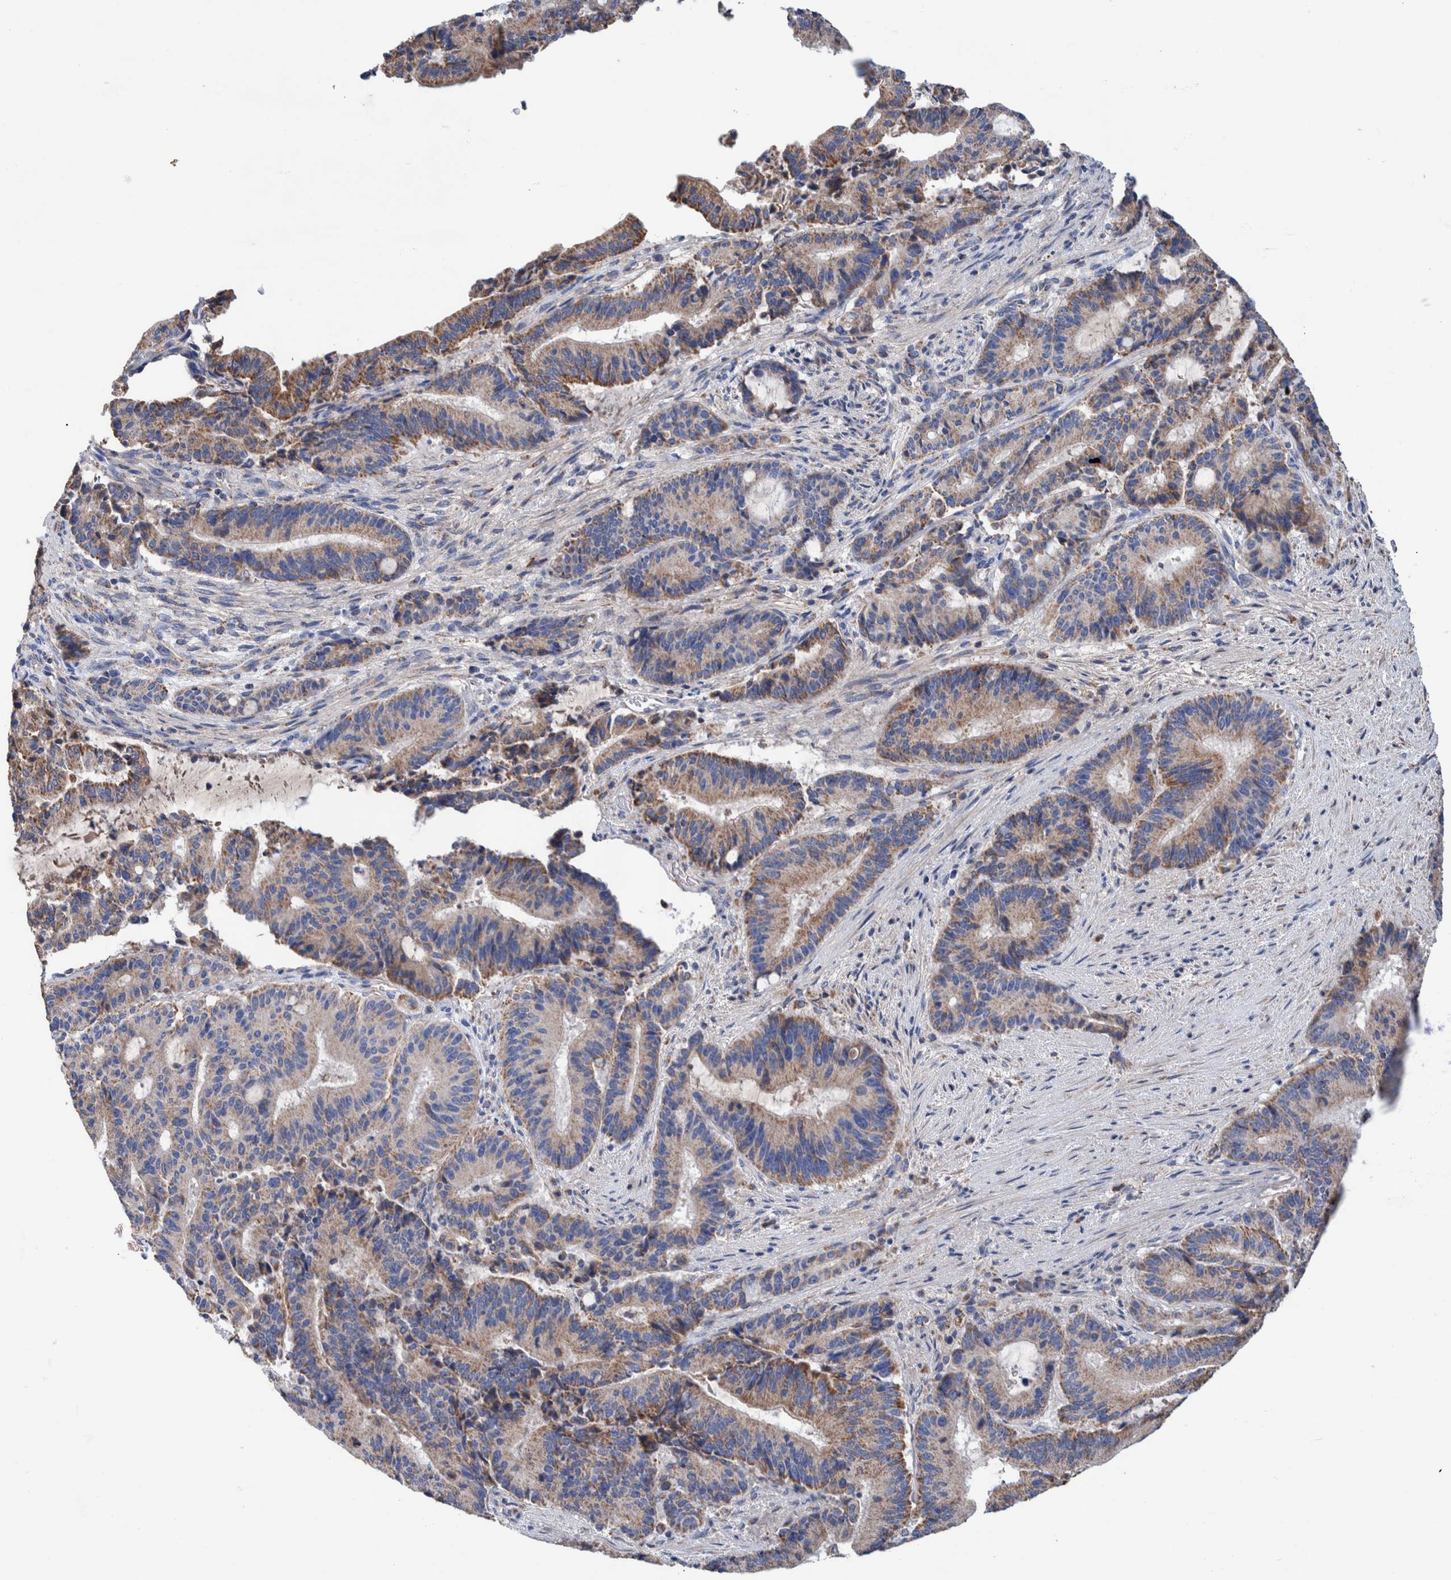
{"staining": {"intensity": "moderate", "quantity": ">75%", "location": "cytoplasmic/membranous"}, "tissue": "liver cancer", "cell_type": "Tumor cells", "image_type": "cancer", "snomed": [{"axis": "morphology", "description": "Normal tissue, NOS"}, {"axis": "morphology", "description": "Cholangiocarcinoma"}, {"axis": "topography", "description": "Liver"}, {"axis": "topography", "description": "Peripheral nerve tissue"}], "caption": "Human liver cancer stained with a brown dye reveals moderate cytoplasmic/membranous positive positivity in approximately >75% of tumor cells.", "gene": "DECR1", "patient": {"sex": "female", "age": 73}}